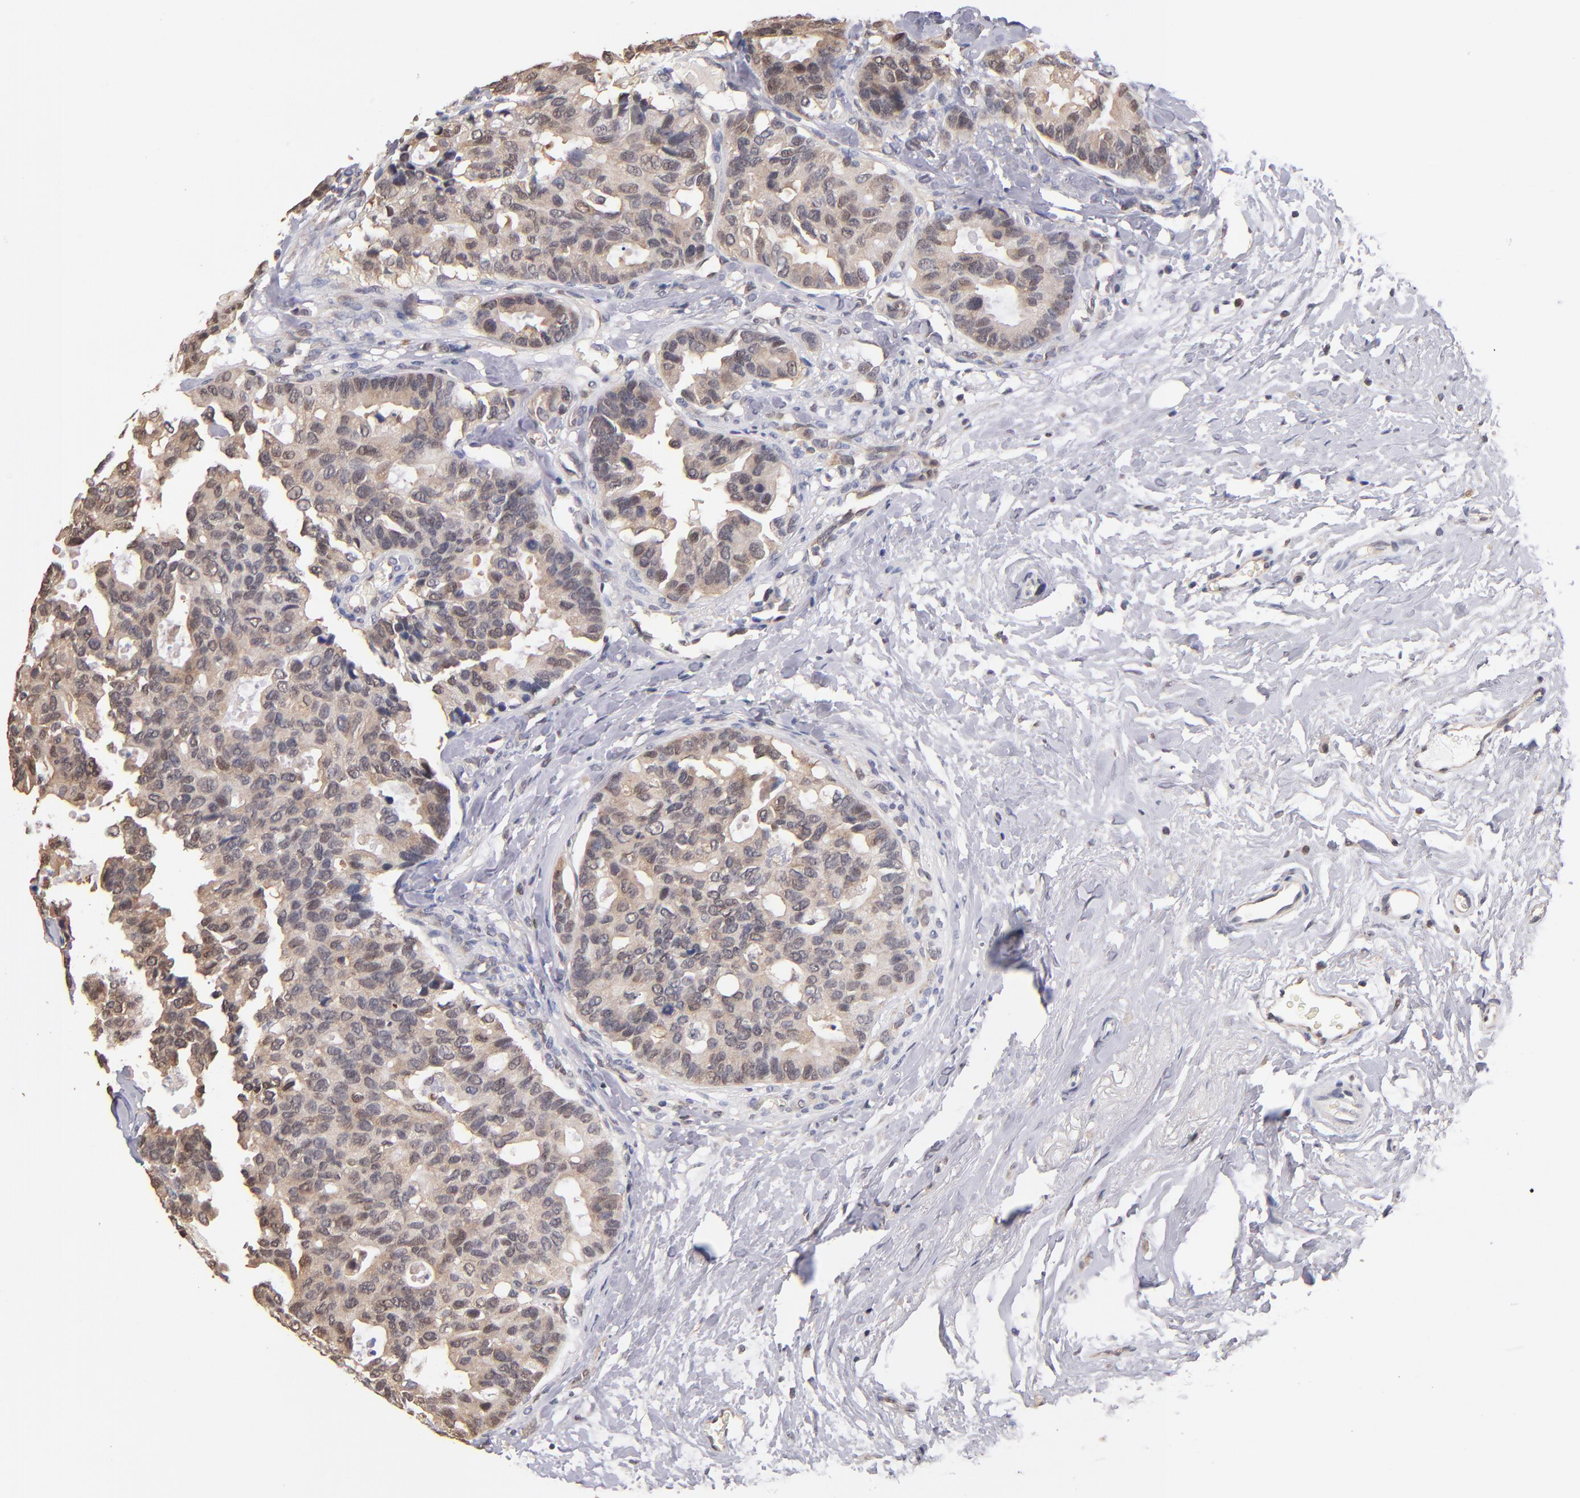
{"staining": {"intensity": "weak", "quantity": ">75%", "location": "cytoplasmic/membranous,nuclear"}, "tissue": "breast cancer", "cell_type": "Tumor cells", "image_type": "cancer", "snomed": [{"axis": "morphology", "description": "Duct carcinoma"}, {"axis": "topography", "description": "Breast"}], "caption": "Invasive ductal carcinoma (breast) tissue shows weak cytoplasmic/membranous and nuclear expression in approximately >75% of tumor cells, visualized by immunohistochemistry.", "gene": "PSMD10", "patient": {"sex": "female", "age": 69}}